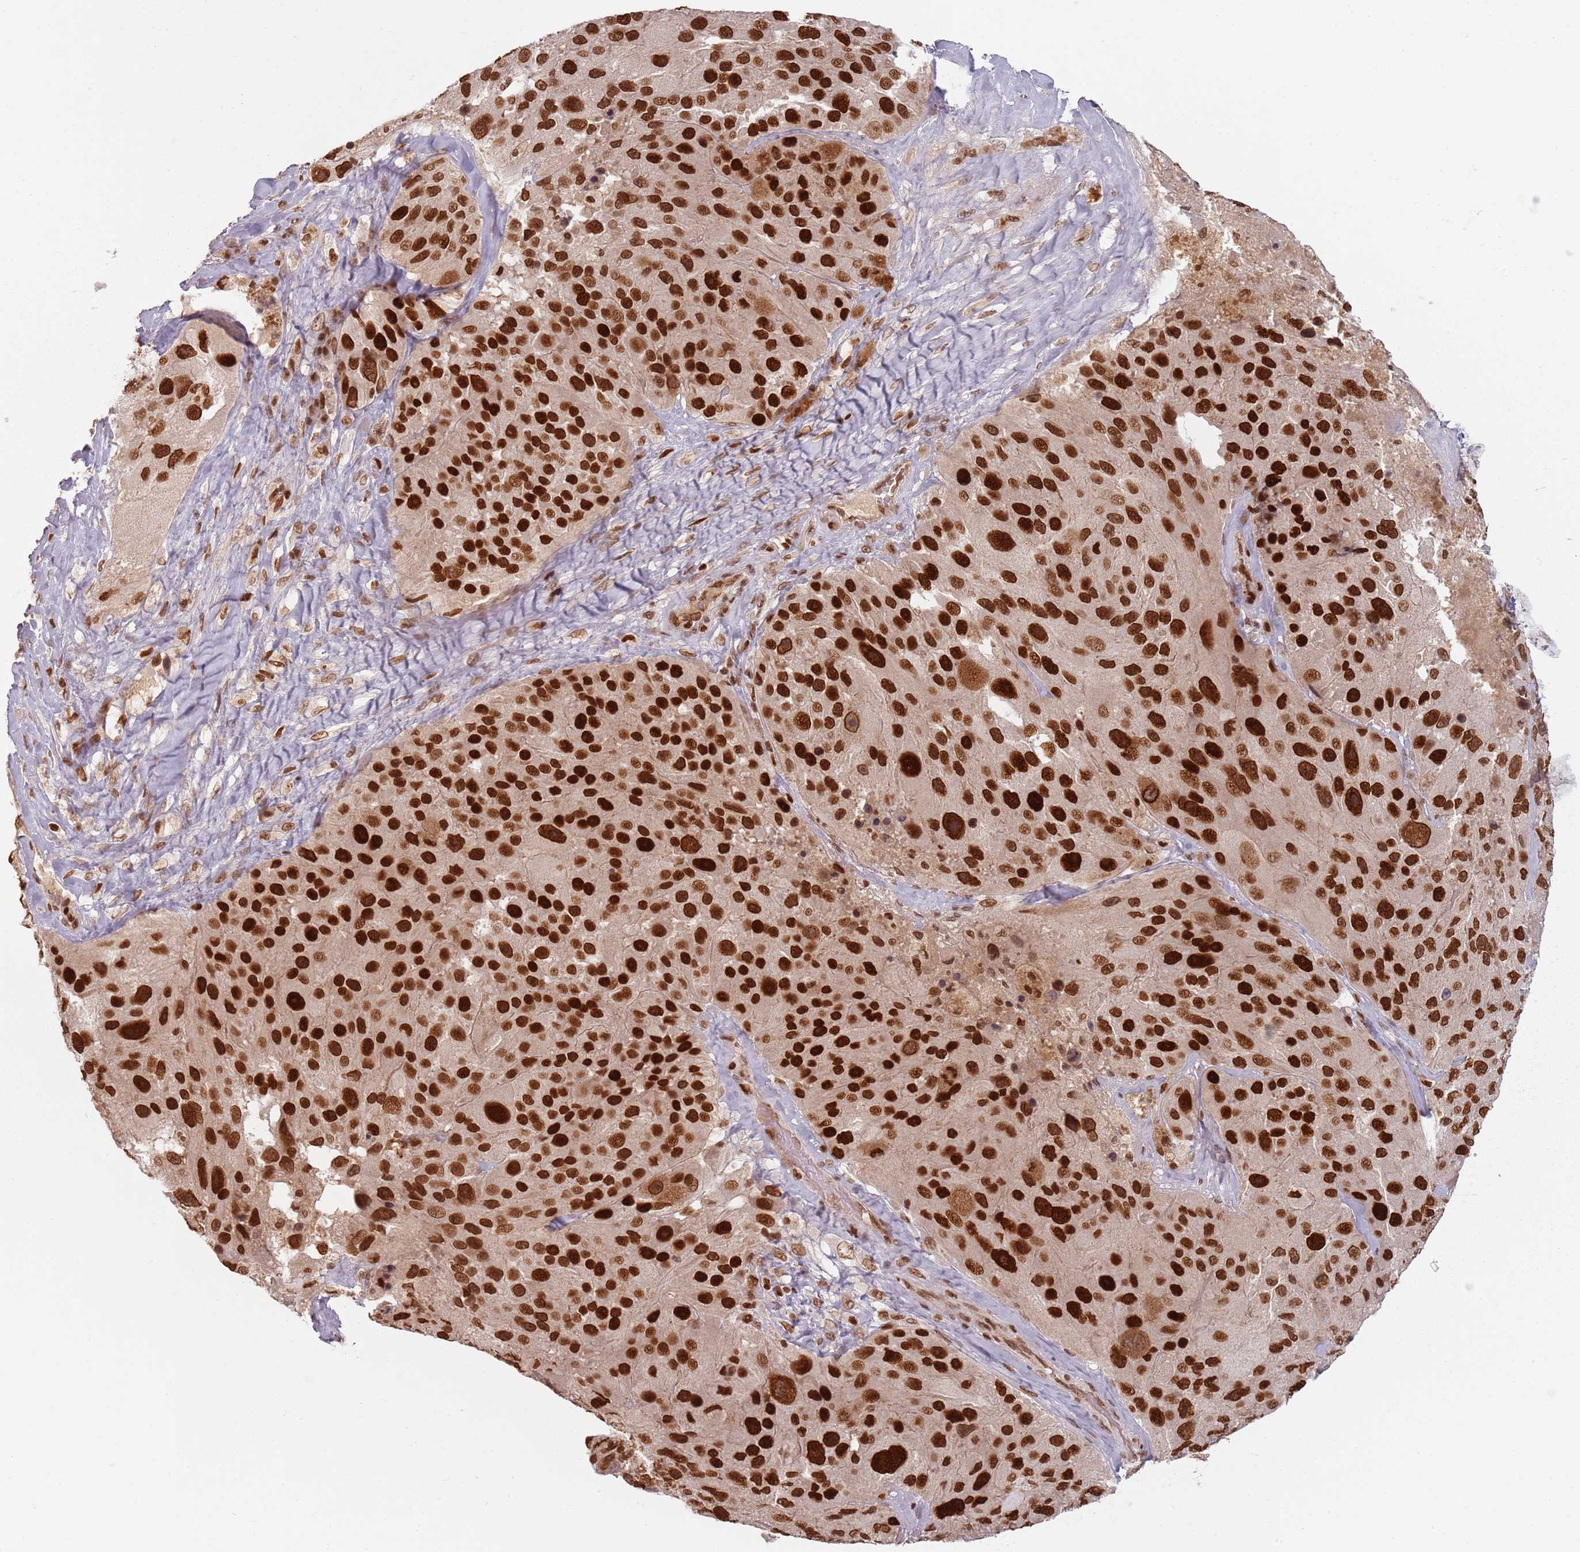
{"staining": {"intensity": "strong", "quantity": ">75%", "location": "nuclear"}, "tissue": "melanoma", "cell_type": "Tumor cells", "image_type": "cancer", "snomed": [{"axis": "morphology", "description": "Malignant melanoma, Metastatic site"}, {"axis": "topography", "description": "Lymph node"}], "caption": "Immunohistochemical staining of melanoma reveals high levels of strong nuclear protein expression in approximately >75% of tumor cells. The protein is stained brown, and the nuclei are stained in blue (DAB (3,3'-diaminobenzidine) IHC with brightfield microscopy, high magnification).", "gene": "NUP50", "patient": {"sex": "male", "age": 62}}